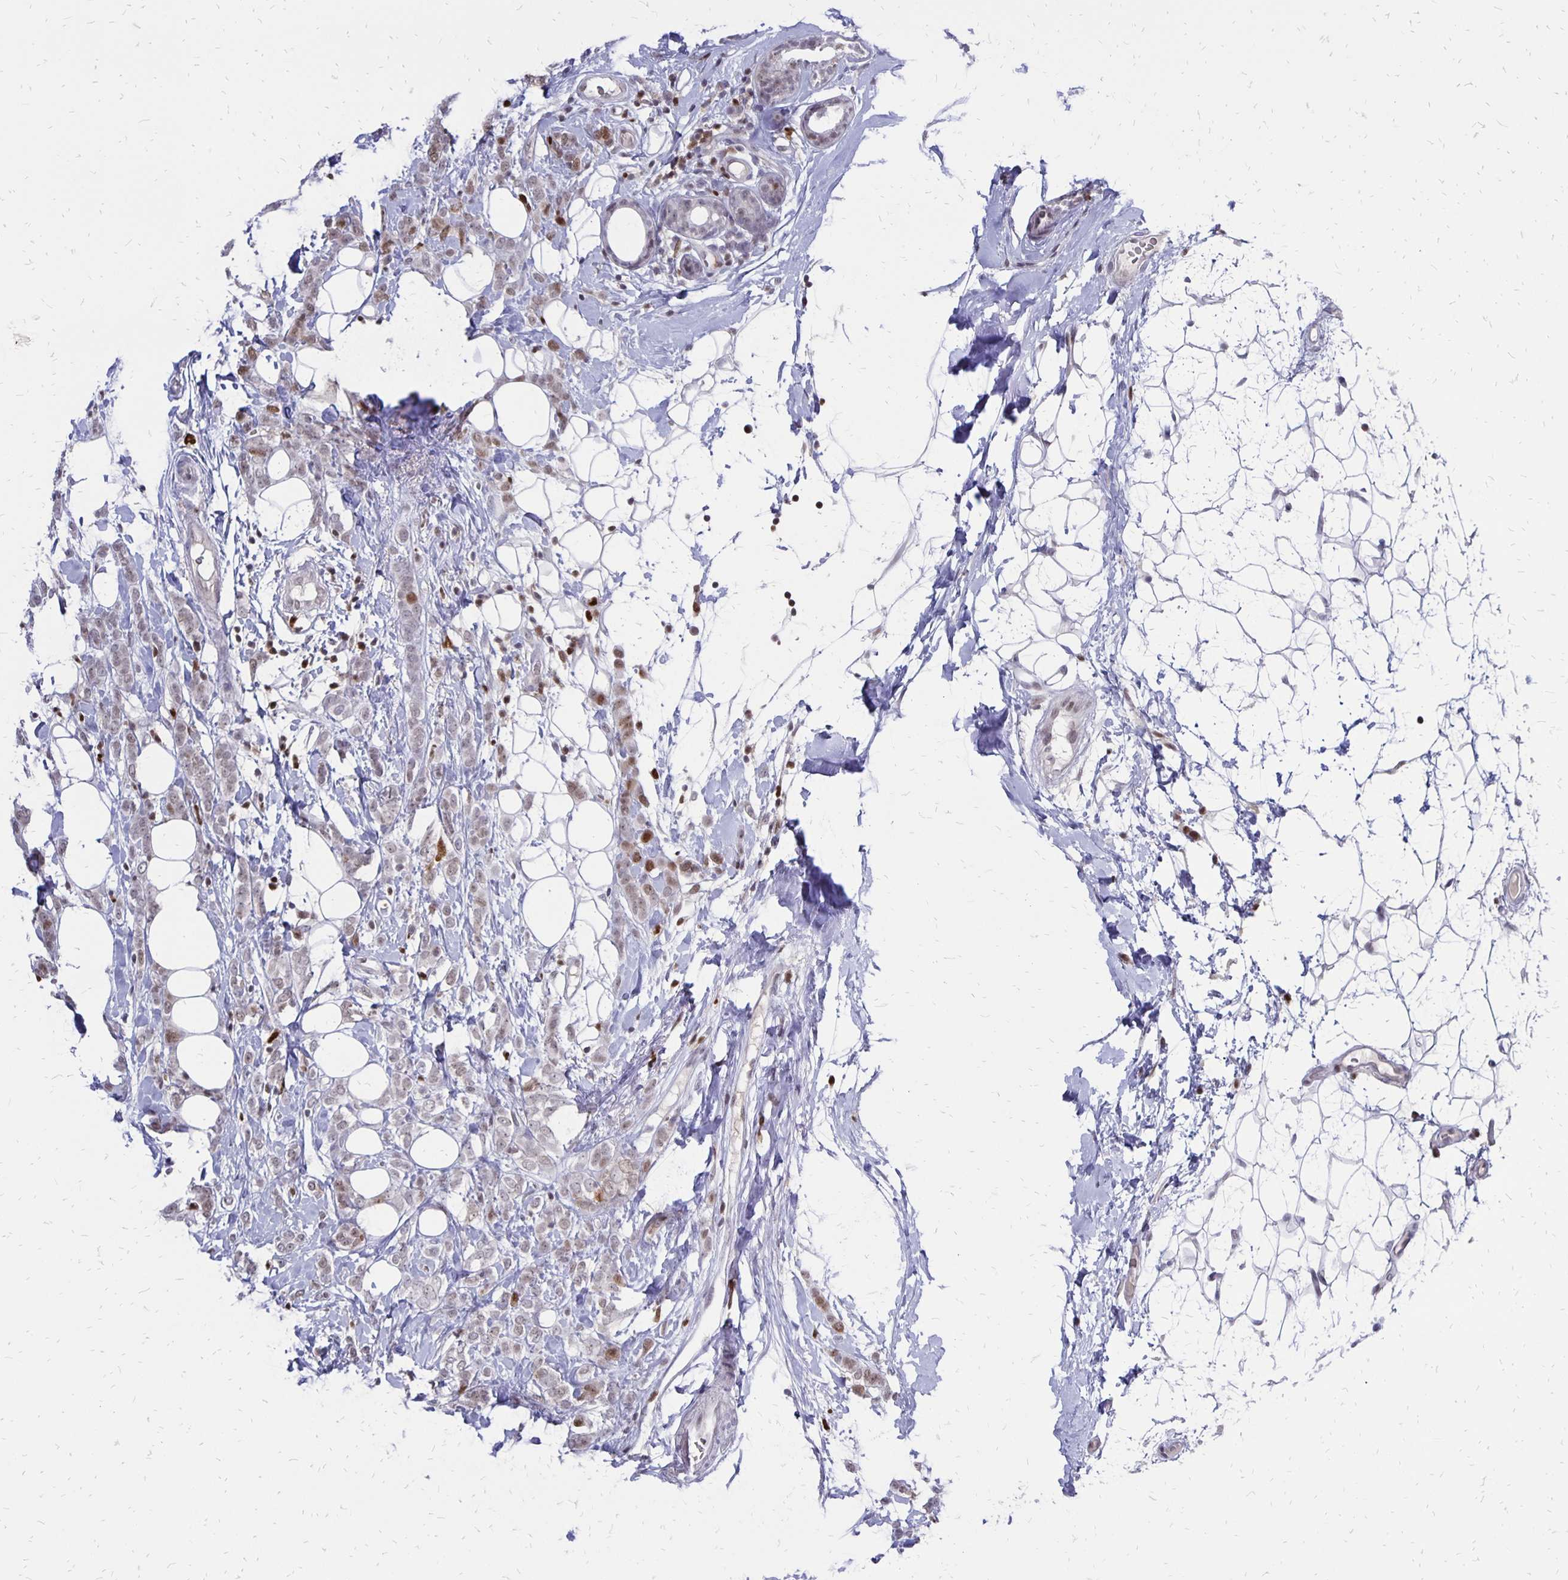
{"staining": {"intensity": "weak", "quantity": "<25%", "location": "nuclear"}, "tissue": "breast cancer", "cell_type": "Tumor cells", "image_type": "cancer", "snomed": [{"axis": "morphology", "description": "Lobular carcinoma"}, {"axis": "topography", "description": "Breast"}], "caption": "Breast cancer stained for a protein using immunohistochemistry shows no staining tumor cells.", "gene": "DCK", "patient": {"sex": "female", "age": 49}}